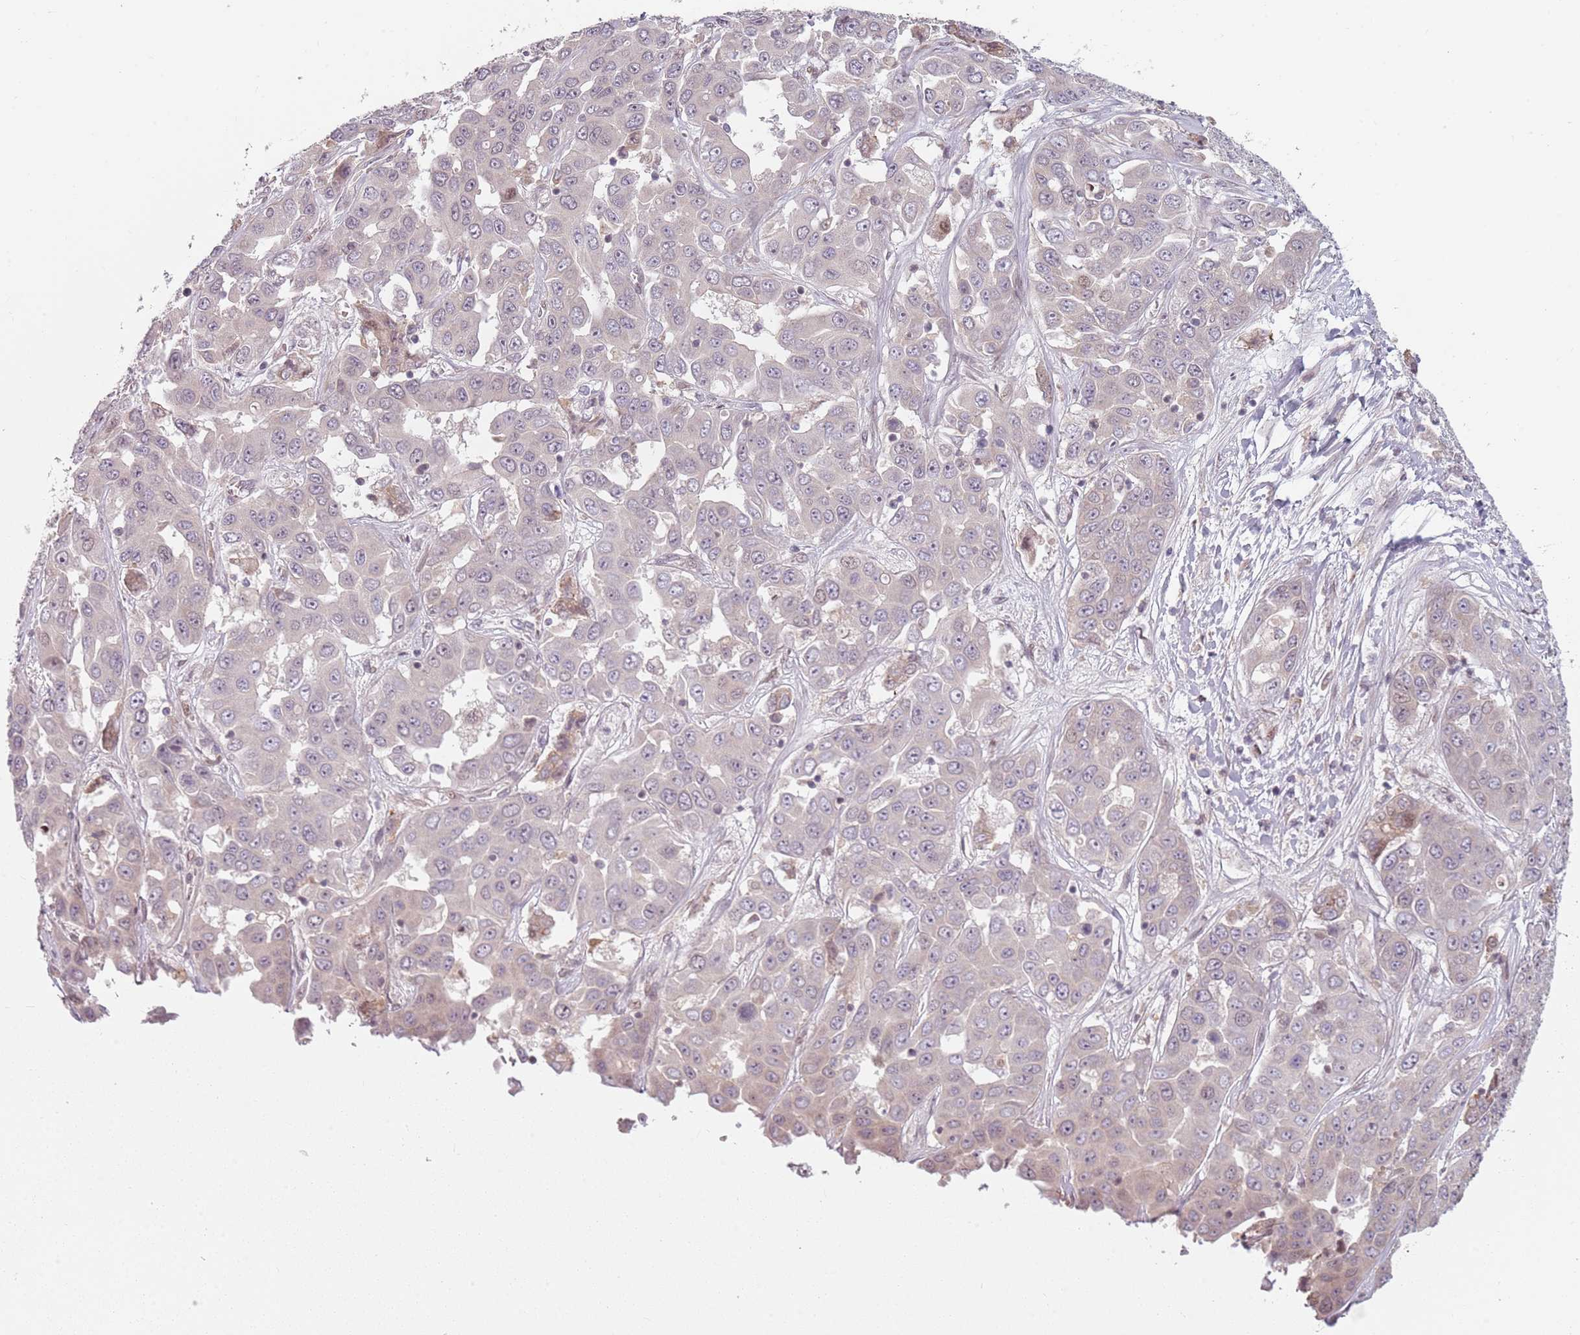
{"staining": {"intensity": "negative", "quantity": "none", "location": "none"}, "tissue": "liver cancer", "cell_type": "Tumor cells", "image_type": "cancer", "snomed": [{"axis": "morphology", "description": "Cholangiocarcinoma"}, {"axis": "topography", "description": "Liver"}], "caption": "A histopathology image of human cholangiocarcinoma (liver) is negative for staining in tumor cells.", "gene": "ADGRG1", "patient": {"sex": "female", "age": 52}}